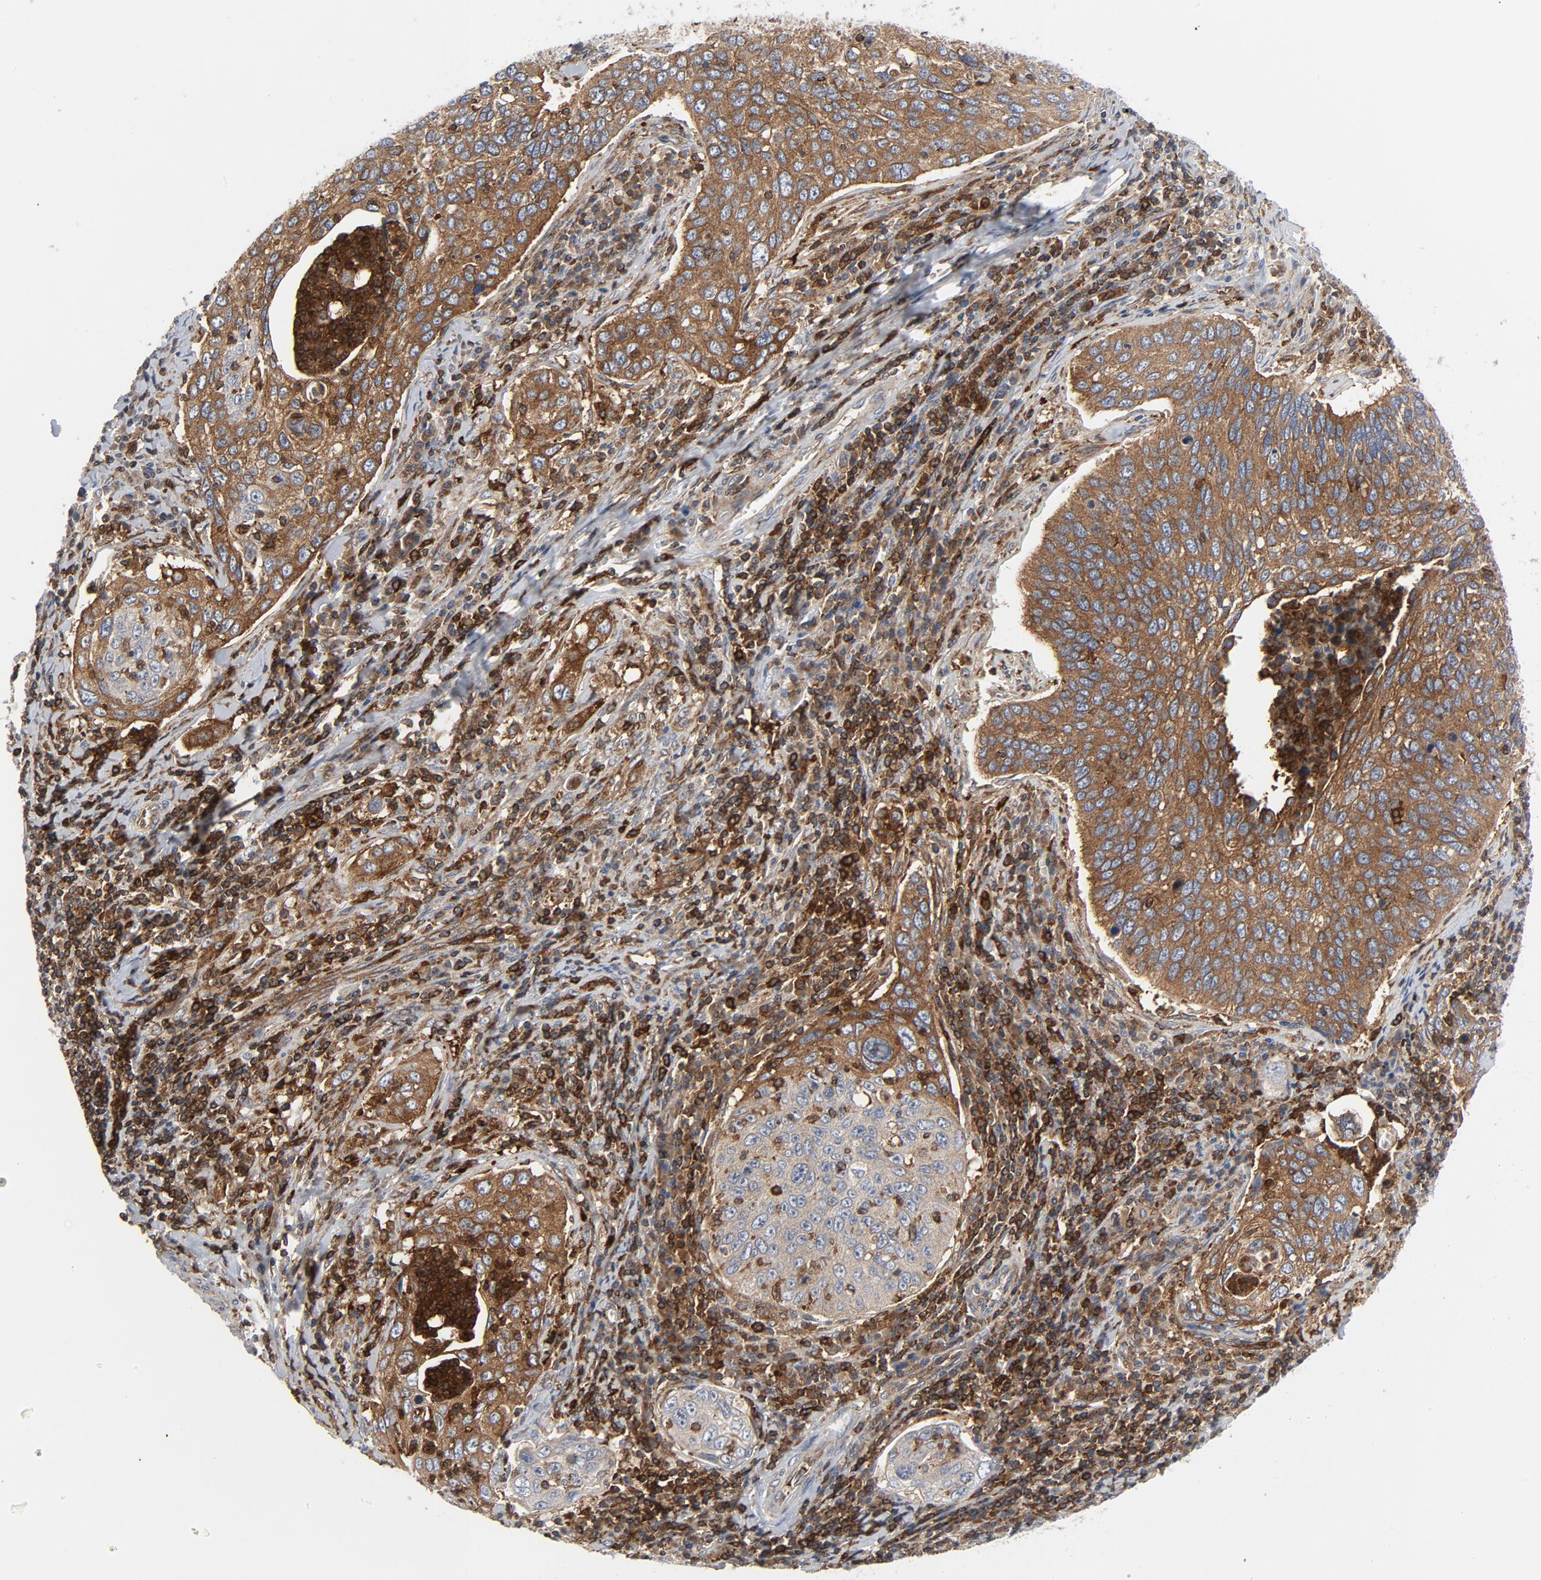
{"staining": {"intensity": "moderate", "quantity": ">75%", "location": "cytoplasmic/membranous"}, "tissue": "cervical cancer", "cell_type": "Tumor cells", "image_type": "cancer", "snomed": [{"axis": "morphology", "description": "Squamous cell carcinoma, NOS"}, {"axis": "topography", "description": "Cervix"}], "caption": "This photomicrograph reveals cervical cancer (squamous cell carcinoma) stained with IHC to label a protein in brown. The cytoplasmic/membranous of tumor cells show moderate positivity for the protein. Nuclei are counter-stained blue.", "gene": "YES1", "patient": {"sex": "female", "age": 53}}